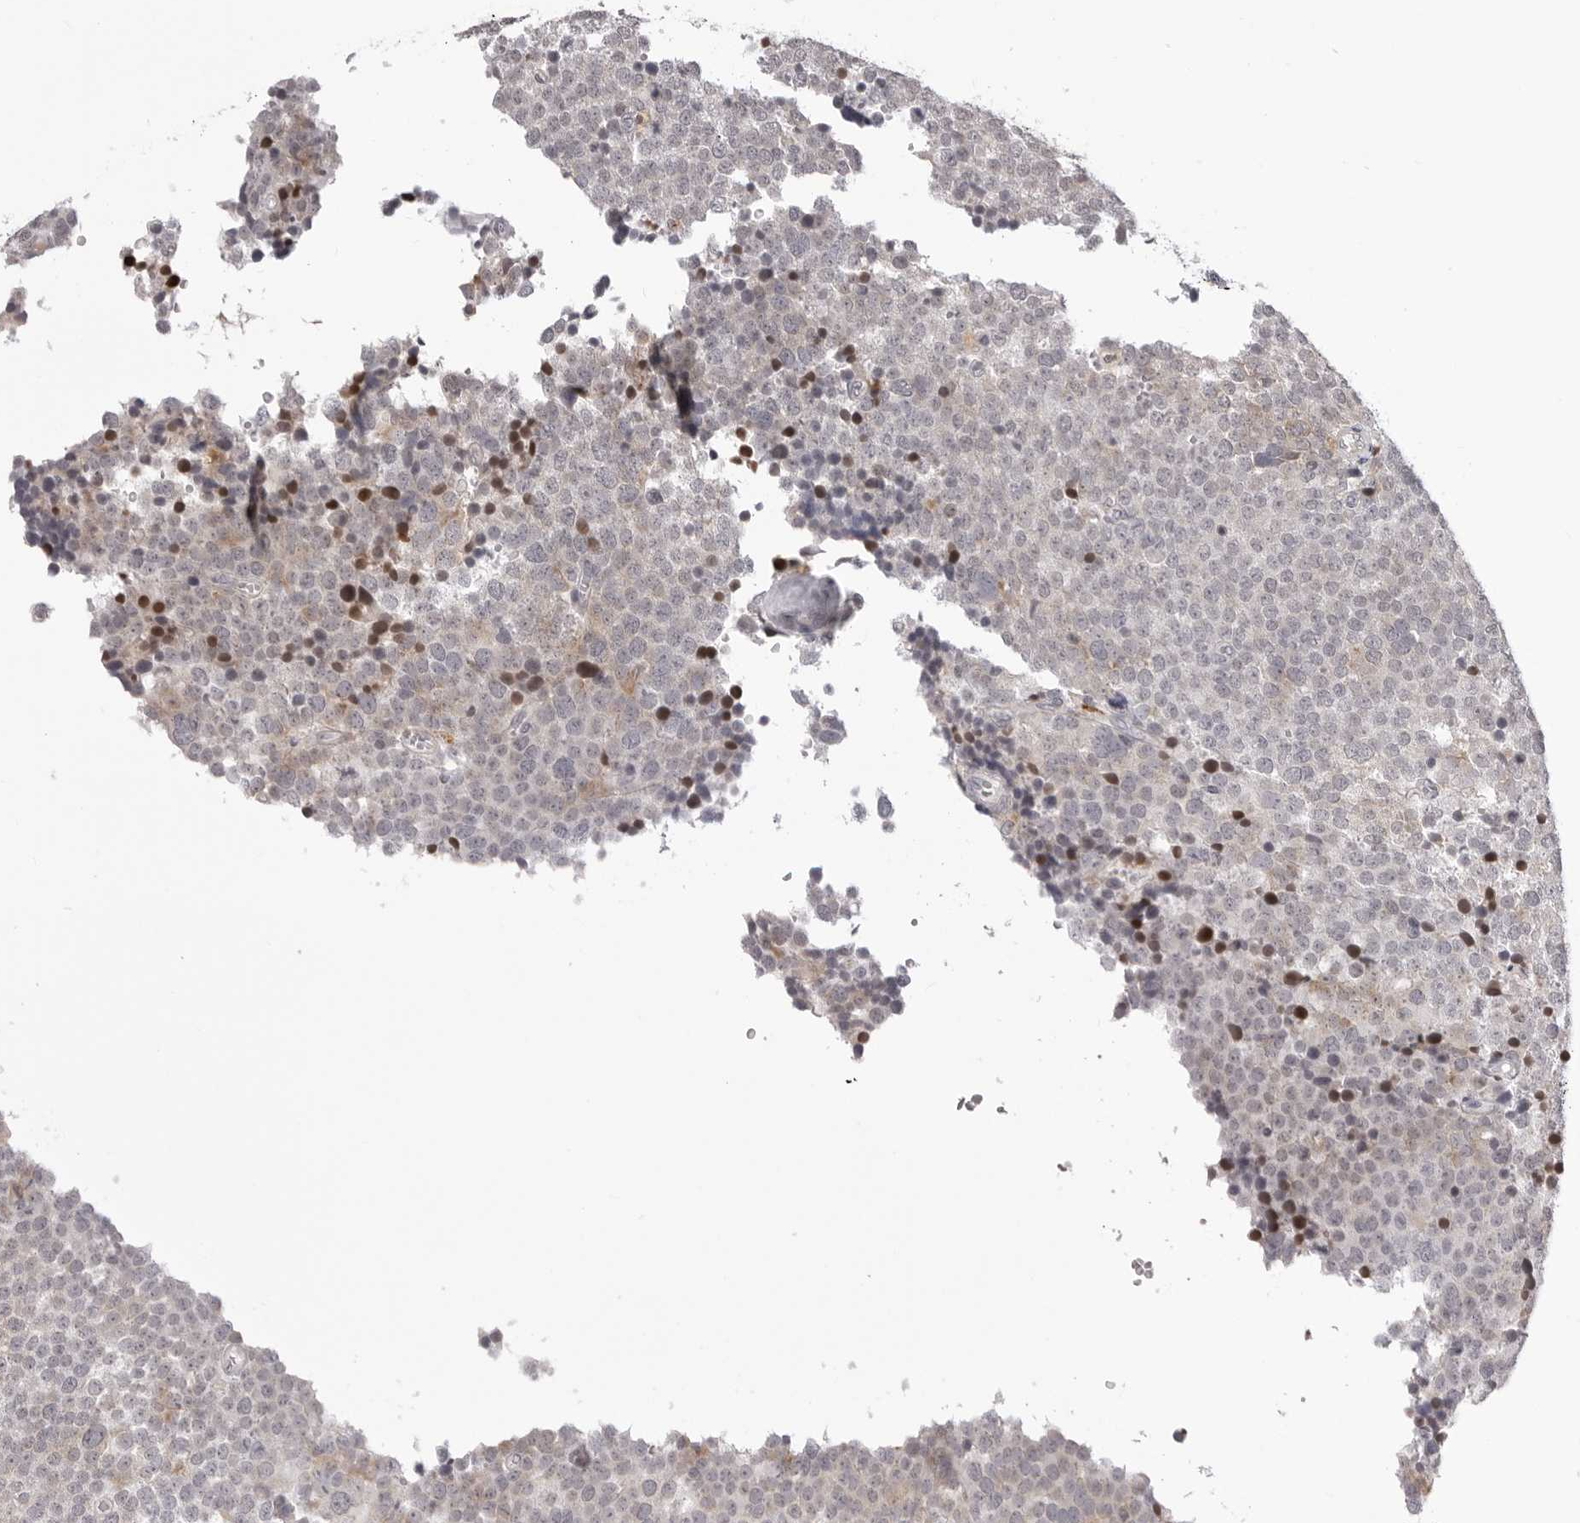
{"staining": {"intensity": "weak", "quantity": "25%-75%", "location": "cytoplasmic/membranous"}, "tissue": "testis cancer", "cell_type": "Tumor cells", "image_type": "cancer", "snomed": [{"axis": "morphology", "description": "Seminoma, NOS"}, {"axis": "topography", "description": "Testis"}], "caption": "Weak cytoplasmic/membranous expression for a protein is identified in approximately 25%-75% of tumor cells of testis cancer (seminoma) using immunohistochemistry (IHC).", "gene": "SUGCT", "patient": {"sex": "male", "age": 71}}